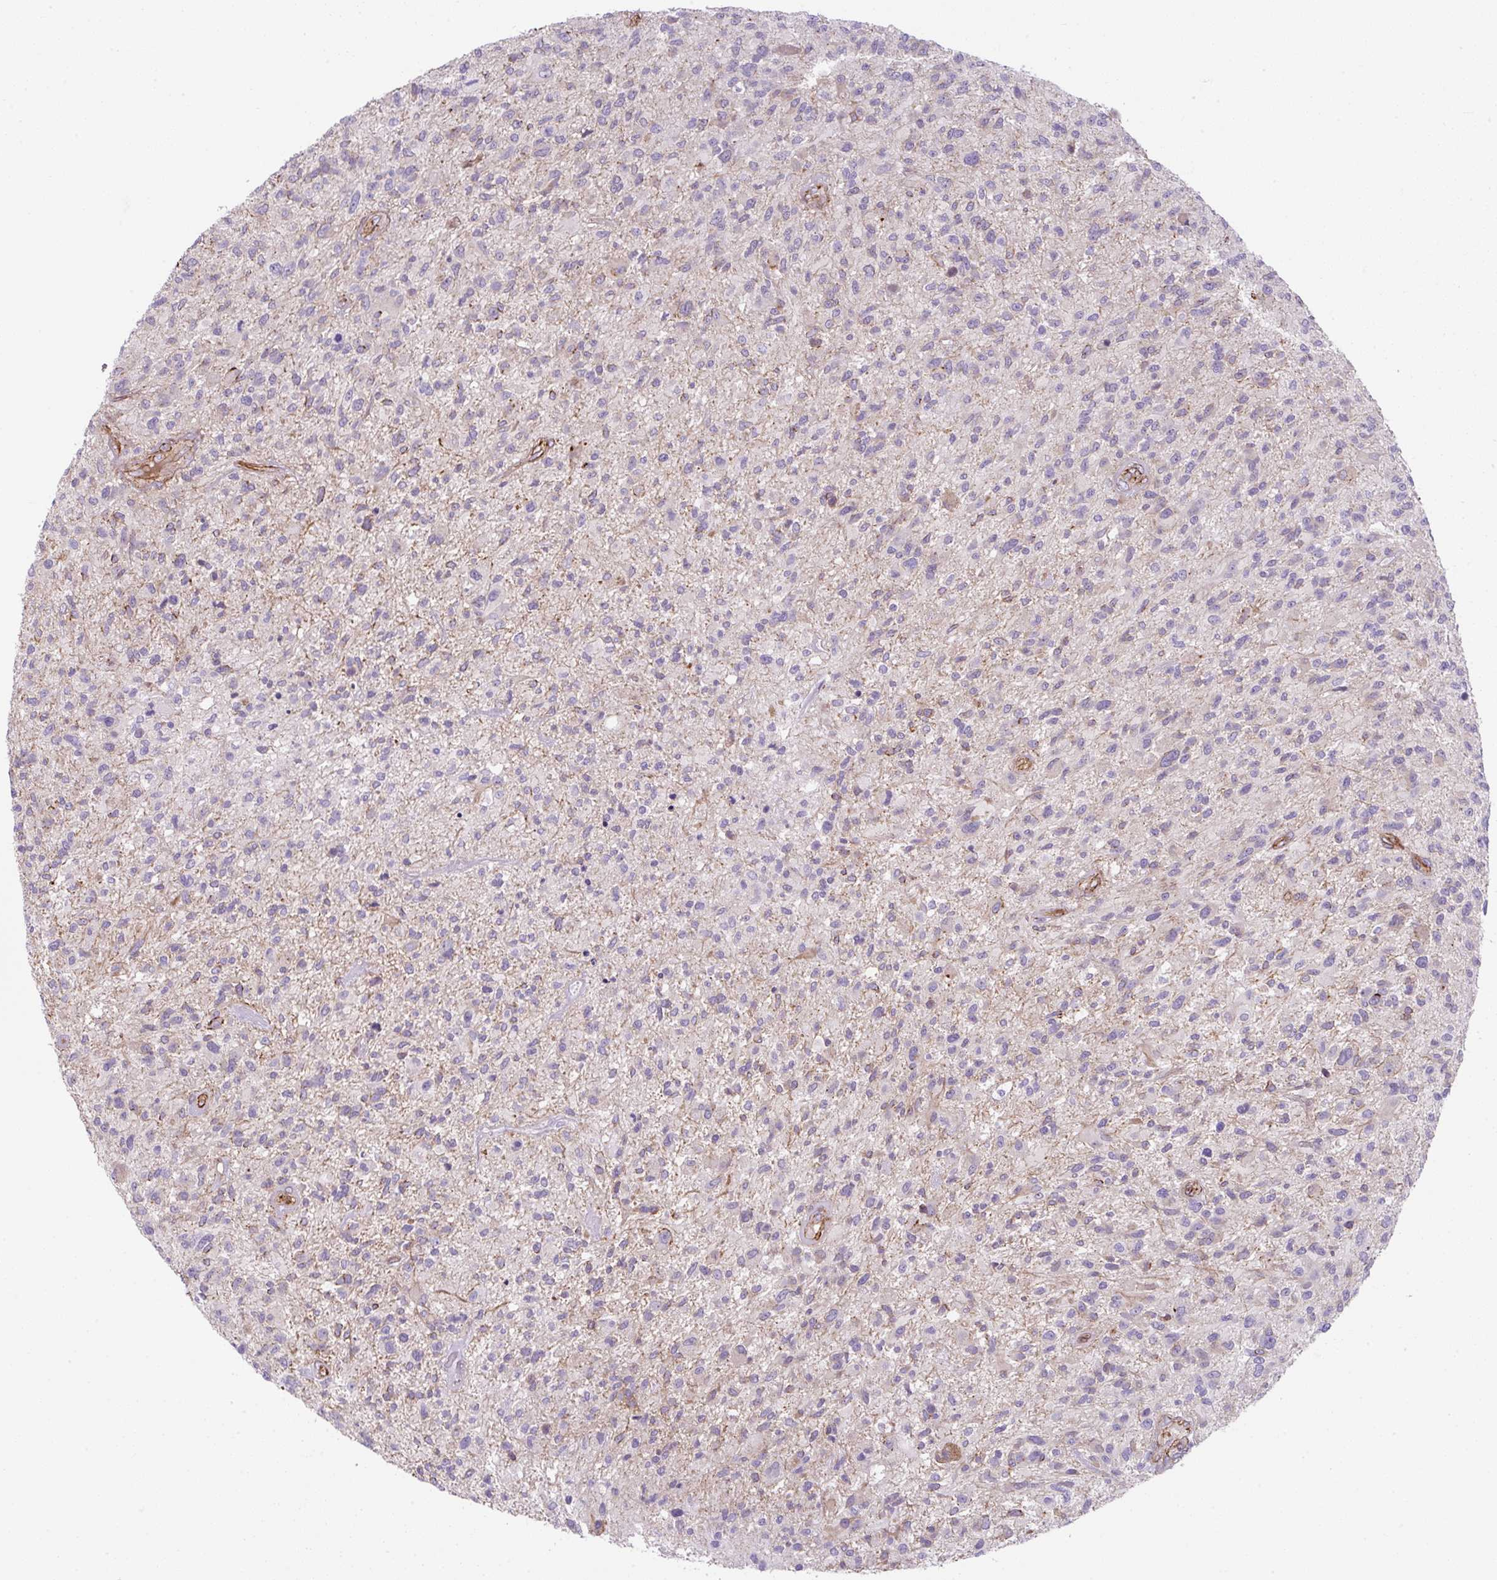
{"staining": {"intensity": "negative", "quantity": "none", "location": "none"}, "tissue": "glioma", "cell_type": "Tumor cells", "image_type": "cancer", "snomed": [{"axis": "morphology", "description": "Glioma, malignant, High grade"}, {"axis": "topography", "description": "Brain"}], "caption": "Immunohistochemistry of glioma demonstrates no expression in tumor cells. (IHC, brightfield microscopy, high magnification).", "gene": "ANKUB1", "patient": {"sex": "male", "age": 47}}